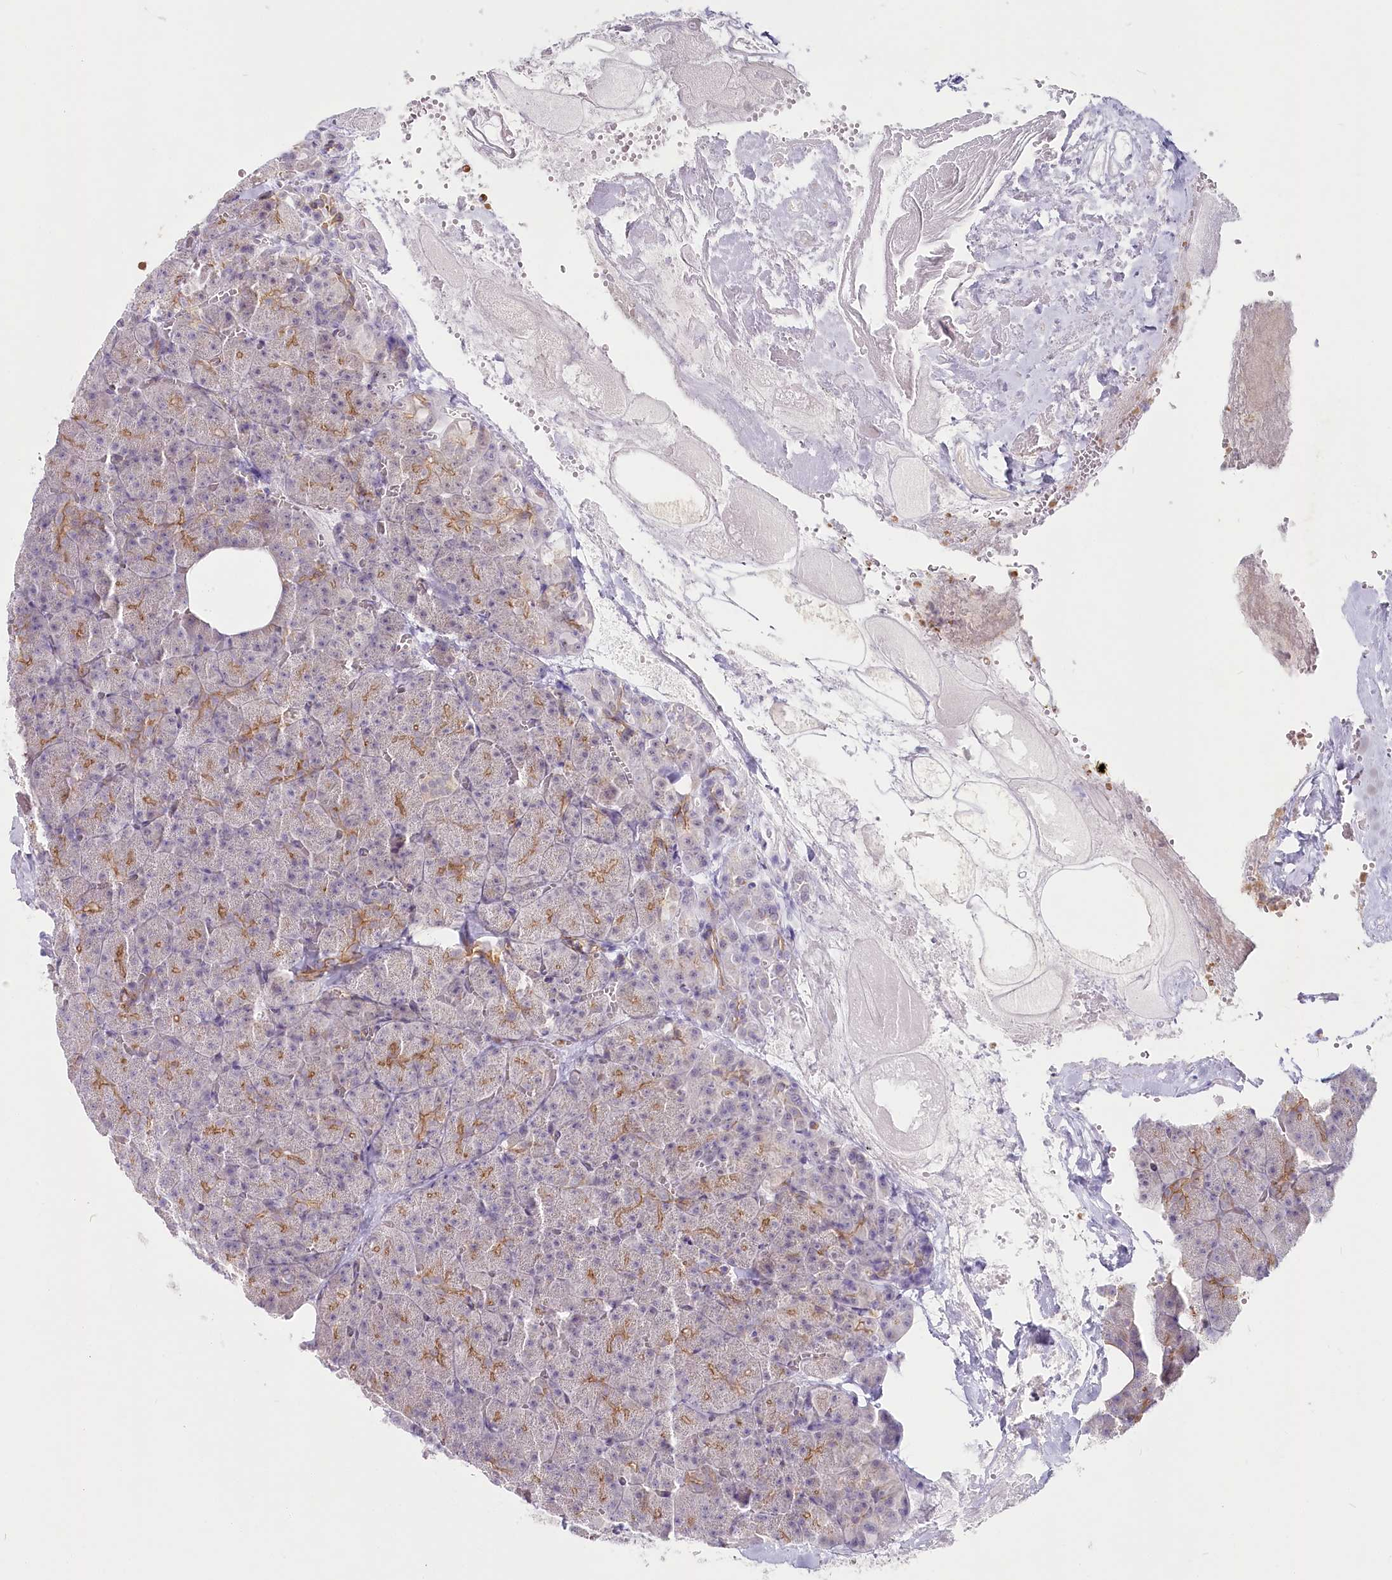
{"staining": {"intensity": "moderate", "quantity": "25%-75%", "location": "cytoplasmic/membranous"}, "tissue": "pancreas", "cell_type": "Exocrine glandular cells", "image_type": "normal", "snomed": [{"axis": "morphology", "description": "Normal tissue, NOS"}, {"axis": "morphology", "description": "Carcinoid, malignant, NOS"}, {"axis": "topography", "description": "Pancreas"}], "caption": "Protein staining reveals moderate cytoplasmic/membranous positivity in about 25%-75% of exocrine glandular cells in normal pancreas.", "gene": "ABHD8", "patient": {"sex": "female", "age": 35}}